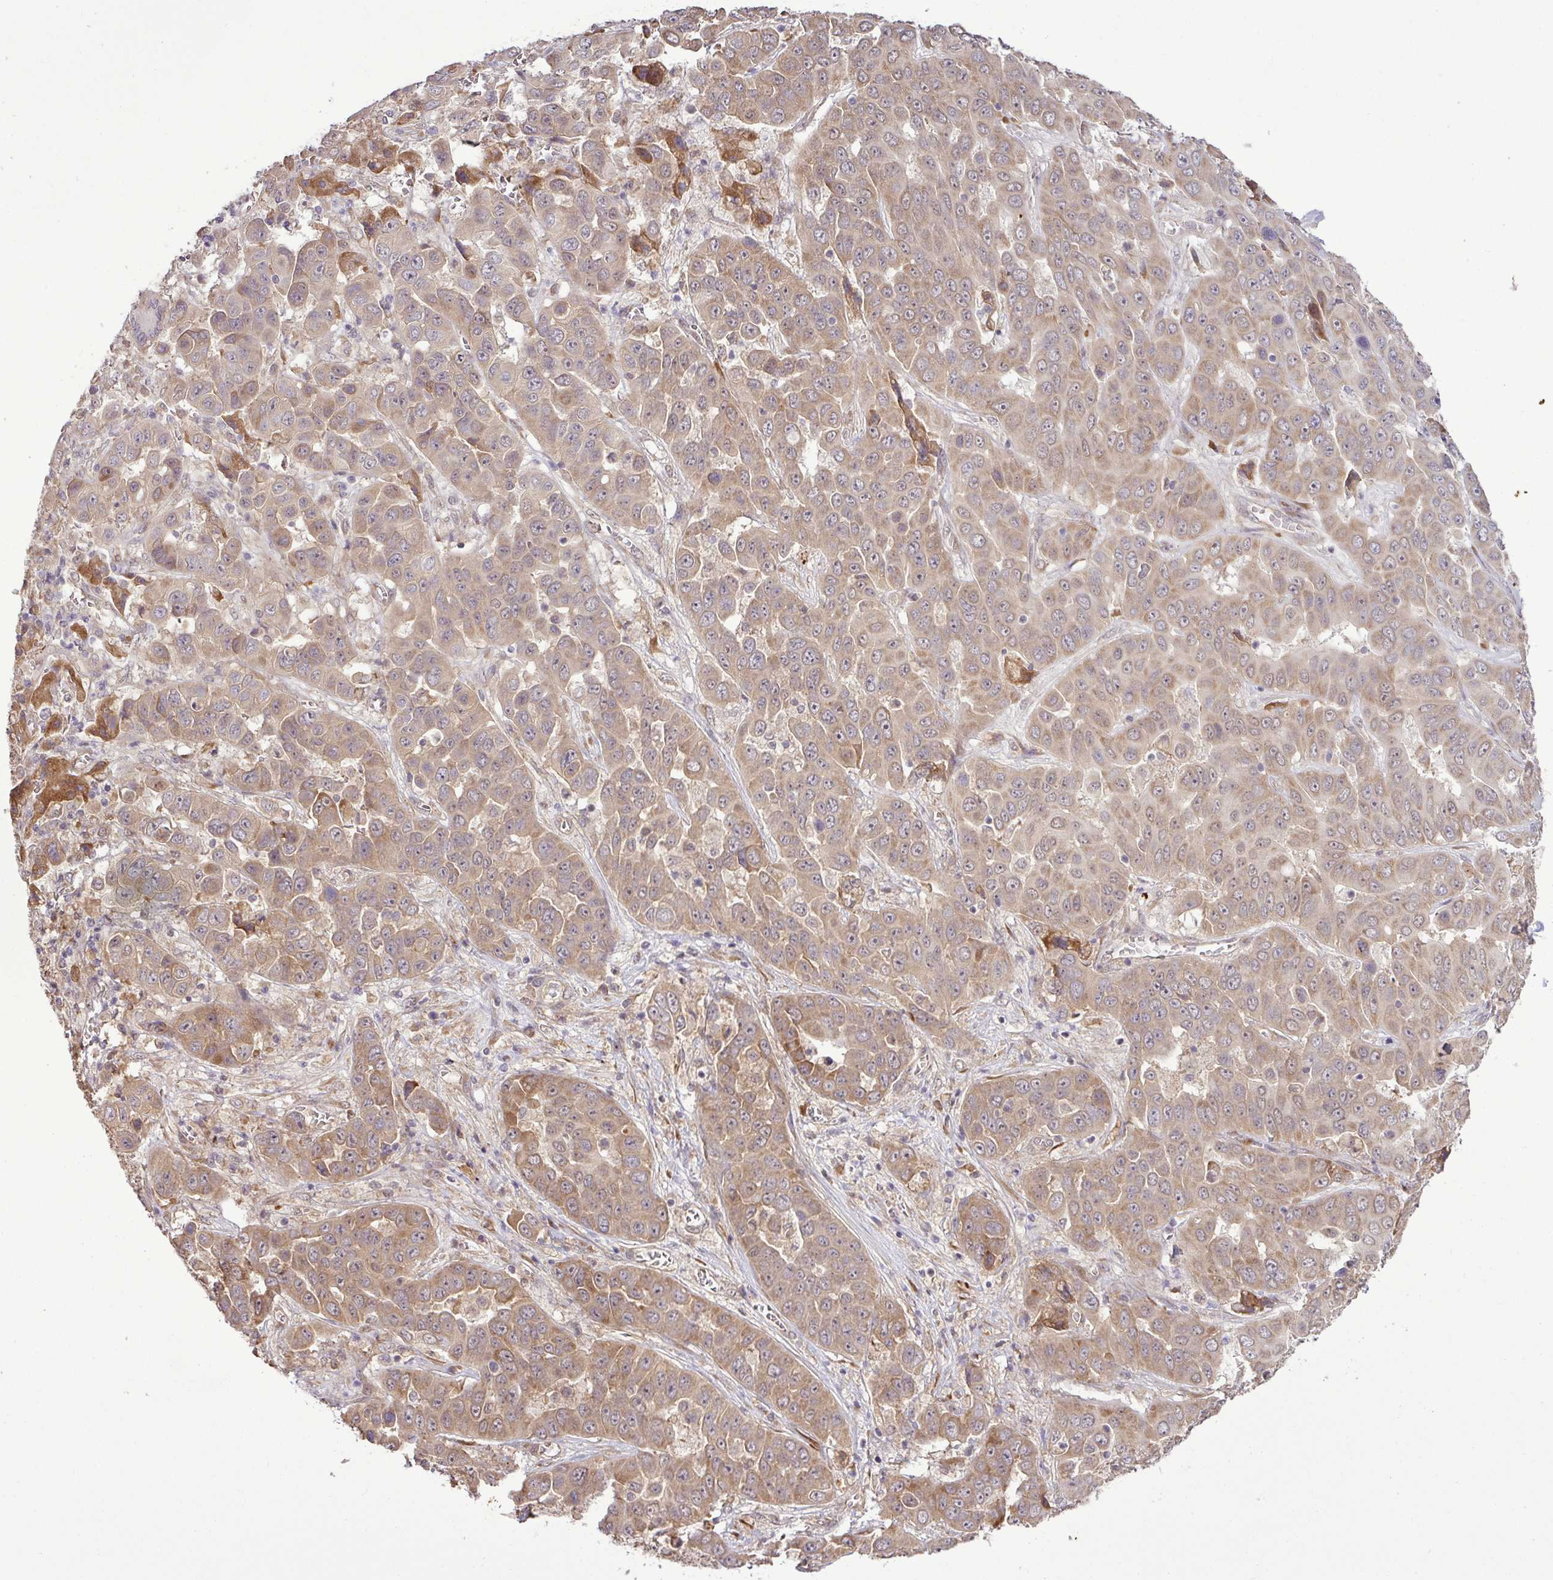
{"staining": {"intensity": "moderate", "quantity": ">75%", "location": "cytoplasmic/membranous"}, "tissue": "liver cancer", "cell_type": "Tumor cells", "image_type": "cancer", "snomed": [{"axis": "morphology", "description": "Cholangiocarcinoma"}, {"axis": "topography", "description": "Liver"}], "caption": "An image of liver cancer (cholangiocarcinoma) stained for a protein displays moderate cytoplasmic/membranous brown staining in tumor cells. The staining was performed using DAB (3,3'-diaminobenzidine), with brown indicating positive protein expression. Nuclei are stained blue with hematoxylin.", "gene": "DNAAF4", "patient": {"sex": "female", "age": 52}}